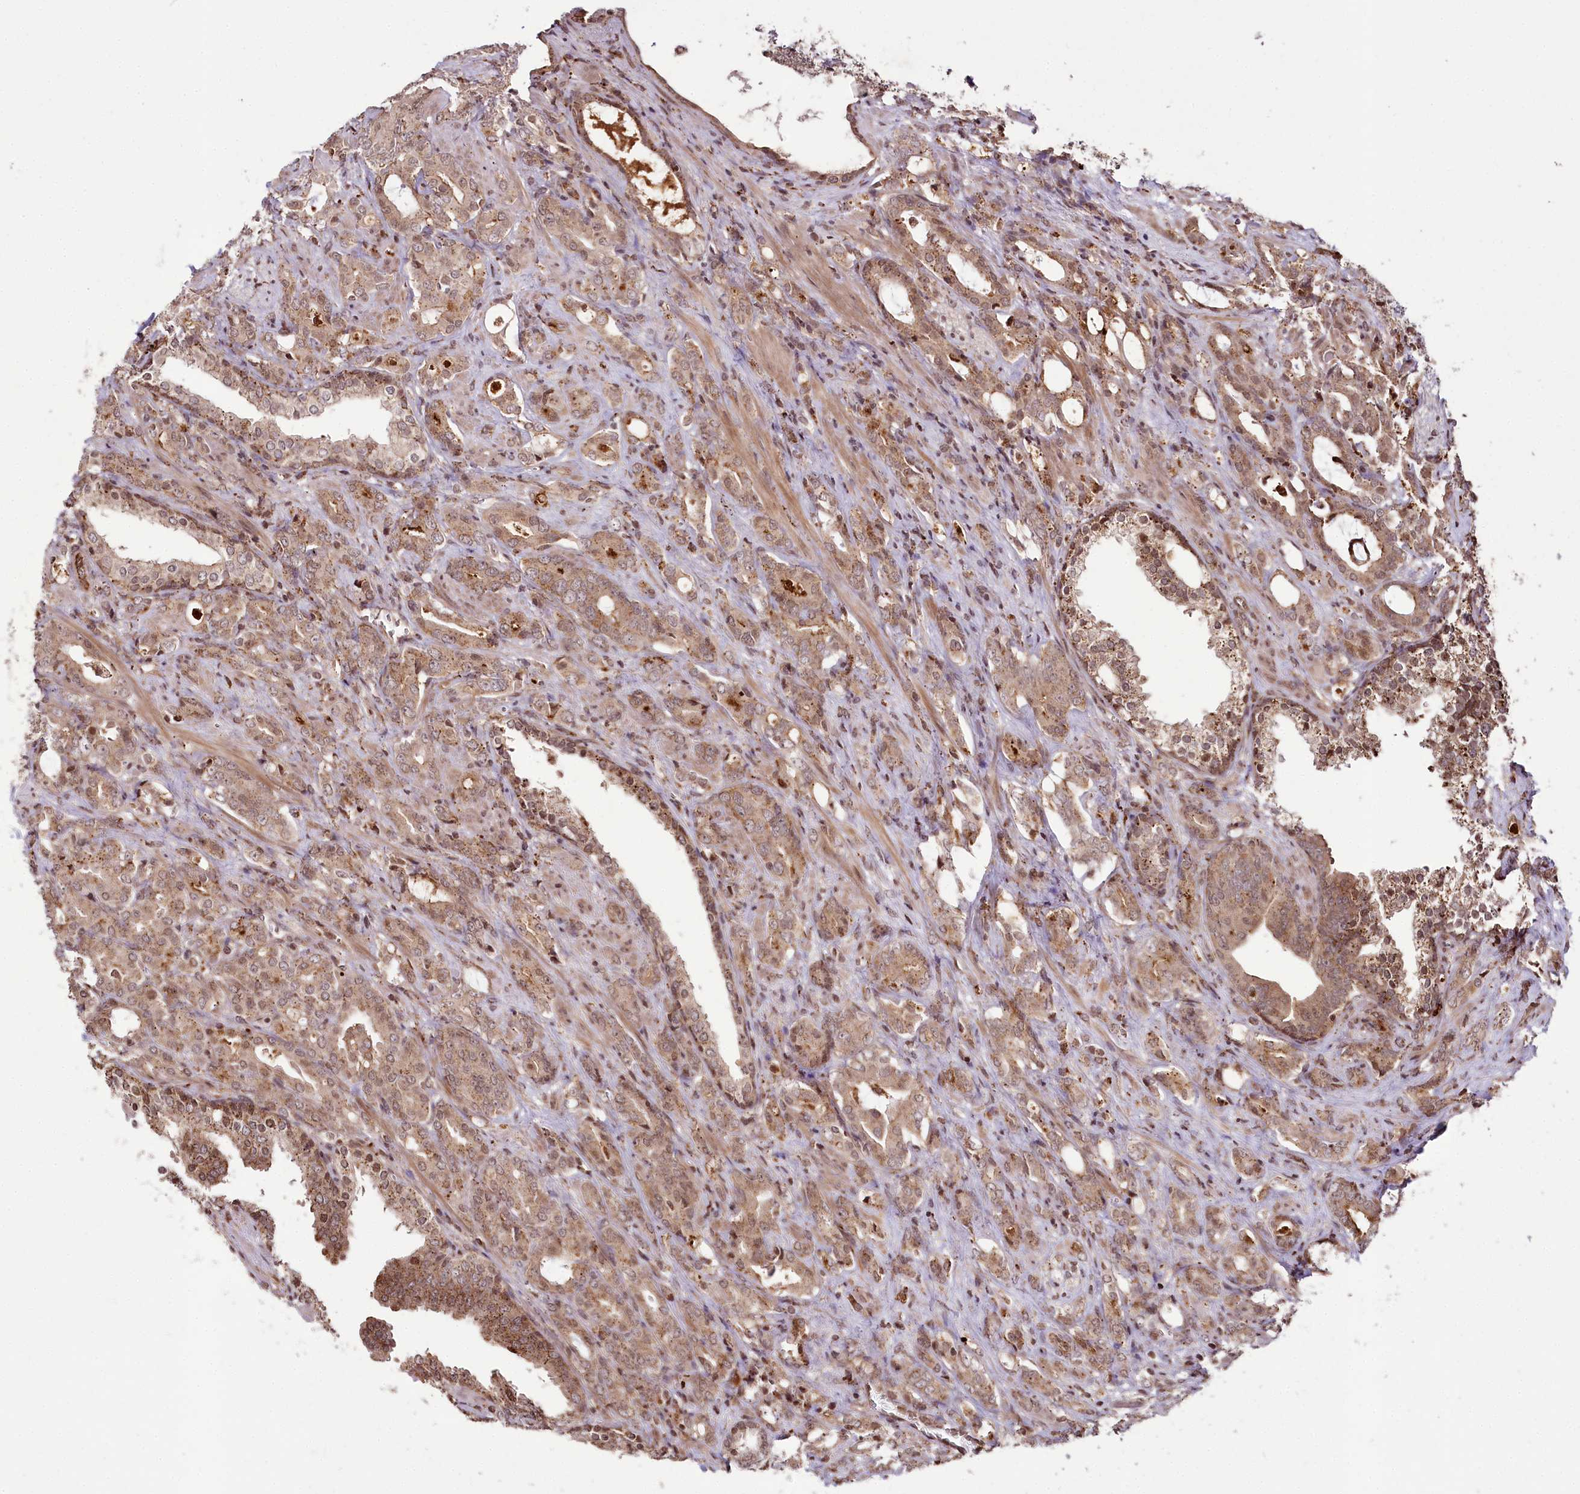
{"staining": {"intensity": "moderate", "quantity": ">75%", "location": "cytoplasmic/membranous,nuclear"}, "tissue": "prostate cancer", "cell_type": "Tumor cells", "image_type": "cancer", "snomed": [{"axis": "morphology", "description": "Adenocarcinoma, High grade"}, {"axis": "topography", "description": "Prostate"}], "caption": "This is an image of immunohistochemistry (IHC) staining of prostate cancer (high-grade adenocarcinoma), which shows moderate positivity in the cytoplasmic/membranous and nuclear of tumor cells.", "gene": "HOXC8", "patient": {"sex": "male", "age": 72}}